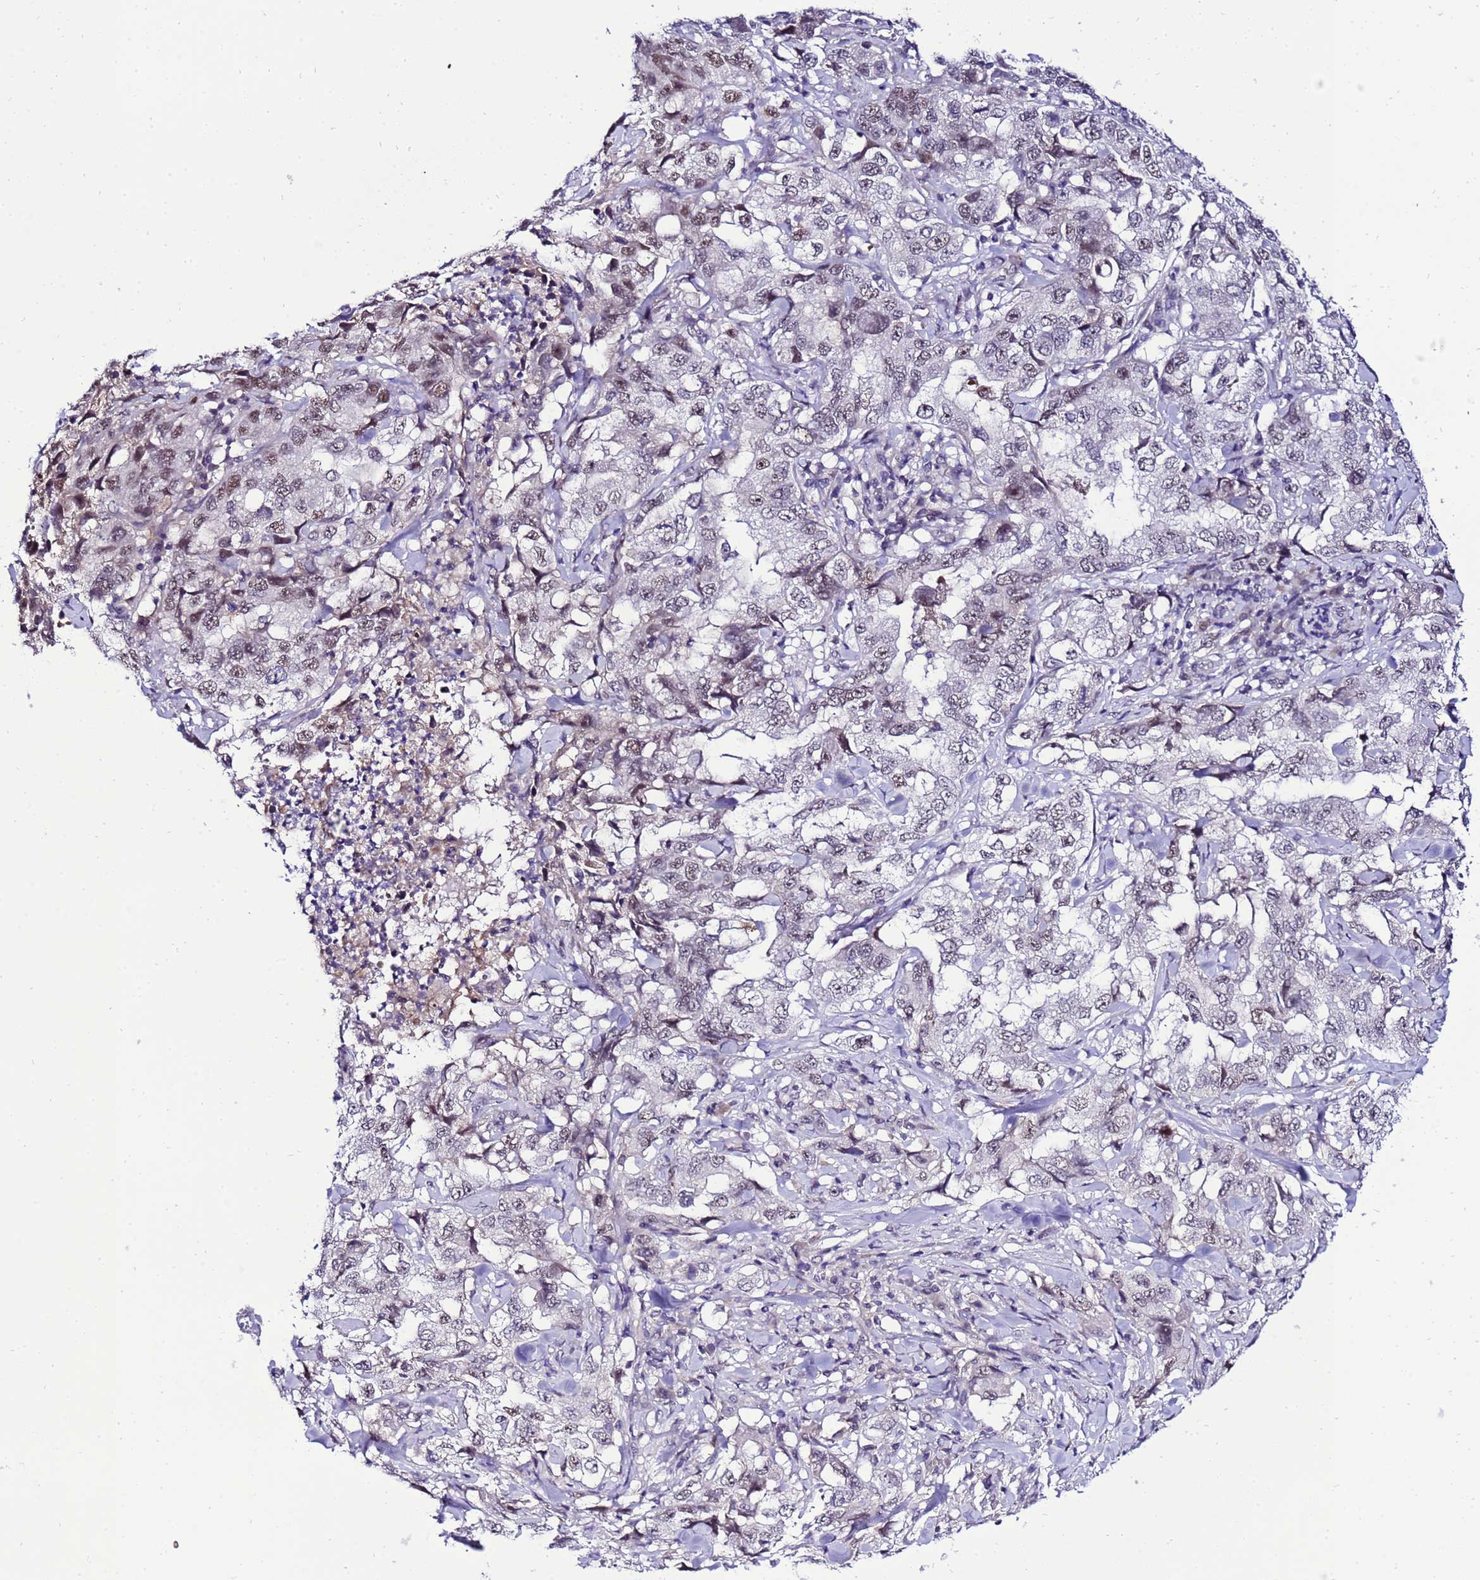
{"staining": {"intensity": "moderate", "quantity": "<25%", "location": "nuclear"}, "tissue": "lung cancer", "cell_type": "Tumor cells", "image_type": "cancer", "snomed": [{"axis": "morphology", "description": "Adenocarcinoma, NOS"}, {"axis": "topography", "description": "Lung"}], "caption": "Adenocarcinoma (lung) stained with immunohistochemistry (IHC) reveals moderate nuclear staining in about <25% of tumor cells.", "gene": "C19orf47", "patient": {"sex": "female", "age": 51}}